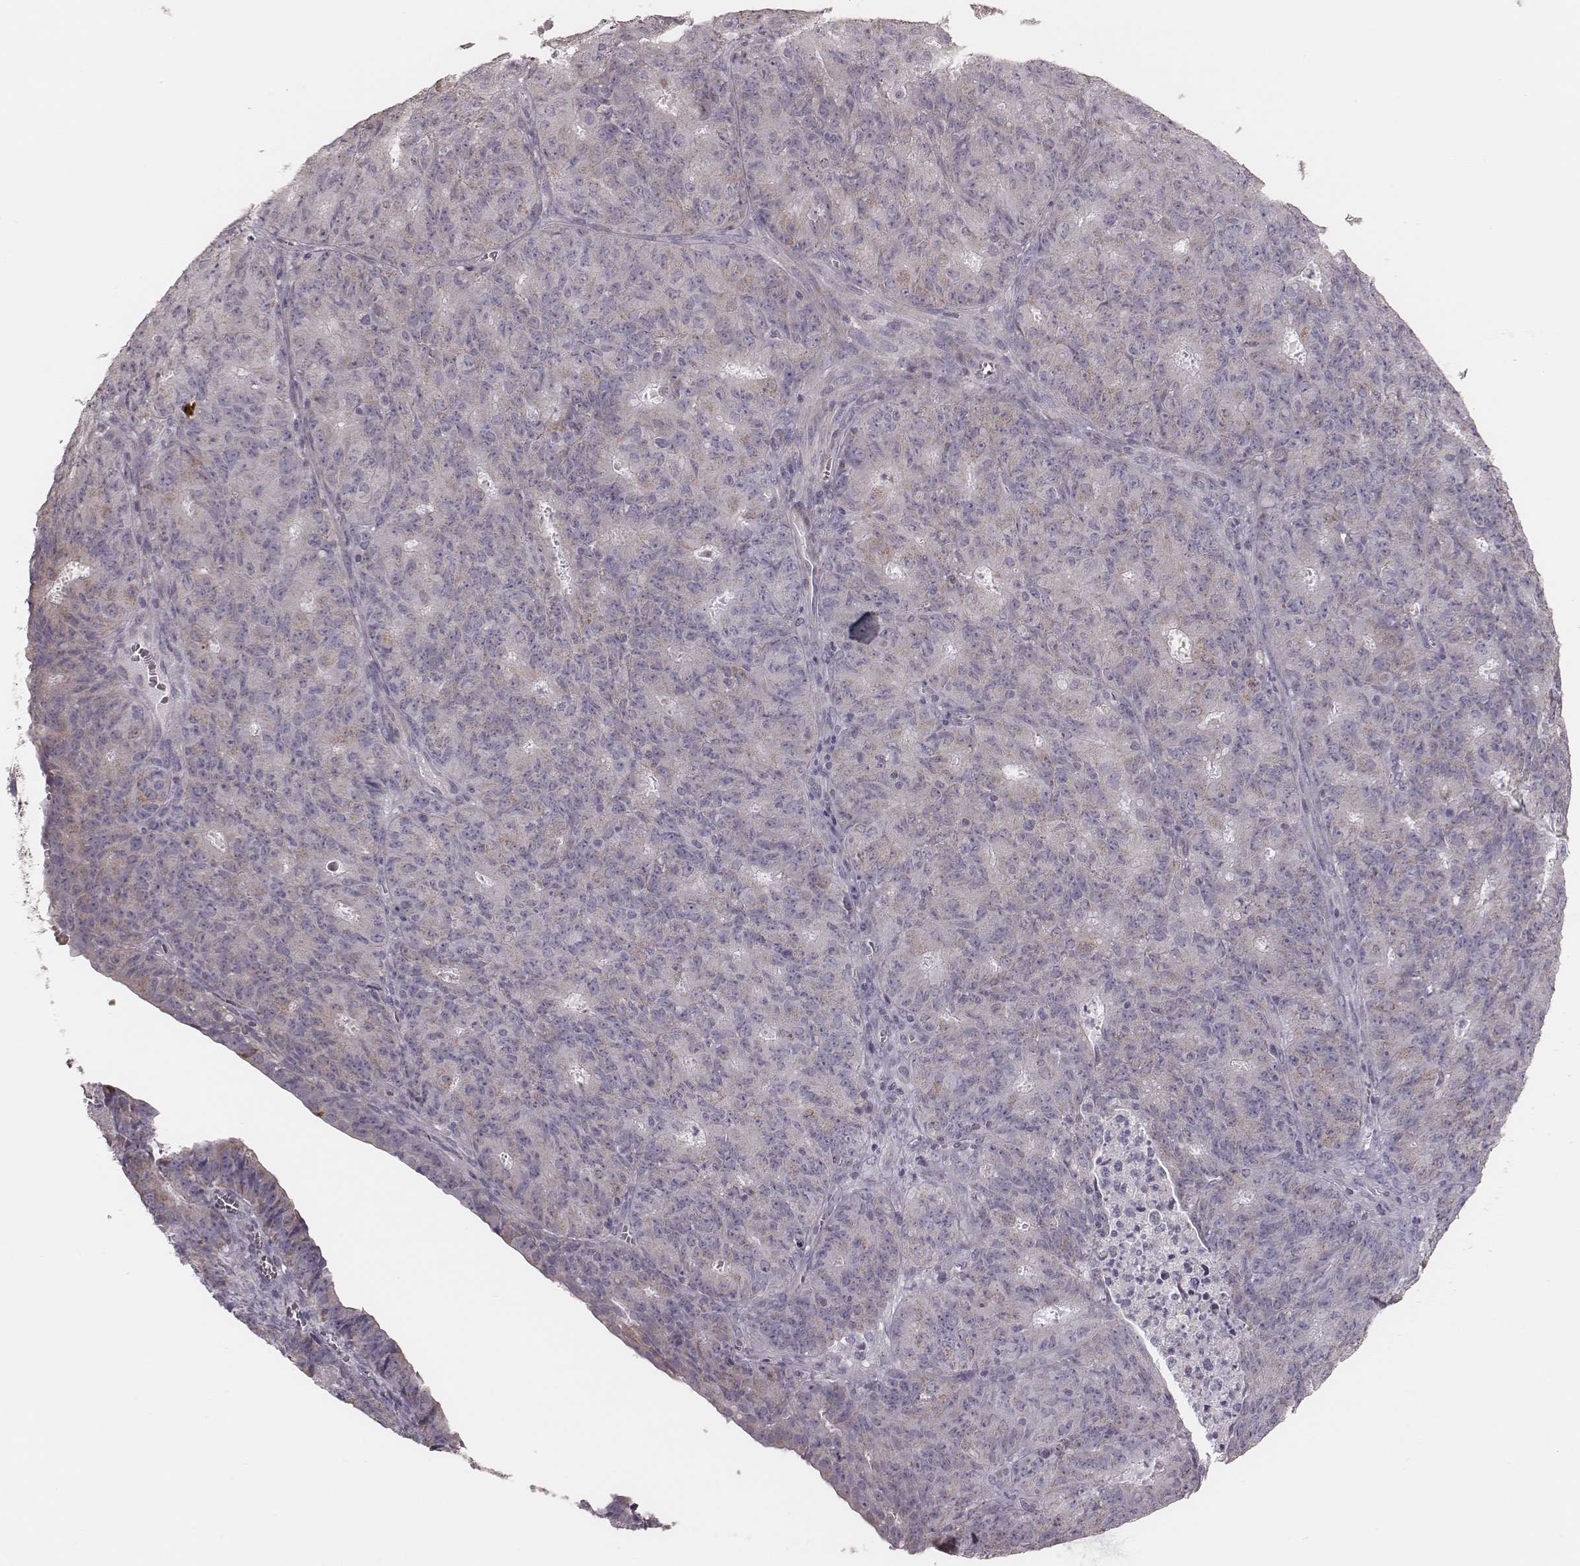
{"staining": {"intensity": "negative", "quantity": "none", "location": "none"}, "tissue": "ovarian cancer", "cell_type": "Tumor cells", "image_type": "cancer", "snomed": [{"axis": "morphology", "description": "Carcinoma, endometroid"}, {"axis": "topography", "description": "Ovary"}], "caption": "DAB (3,3'-diaminobenzidine) immunohistochemical staining of human ovarian endometroid carcinoma shows no significant expression in tumor cells. Nuclei are stained in blue.", "gene": "KIF5C", "patient": {"sex": "female", "age": 42}}